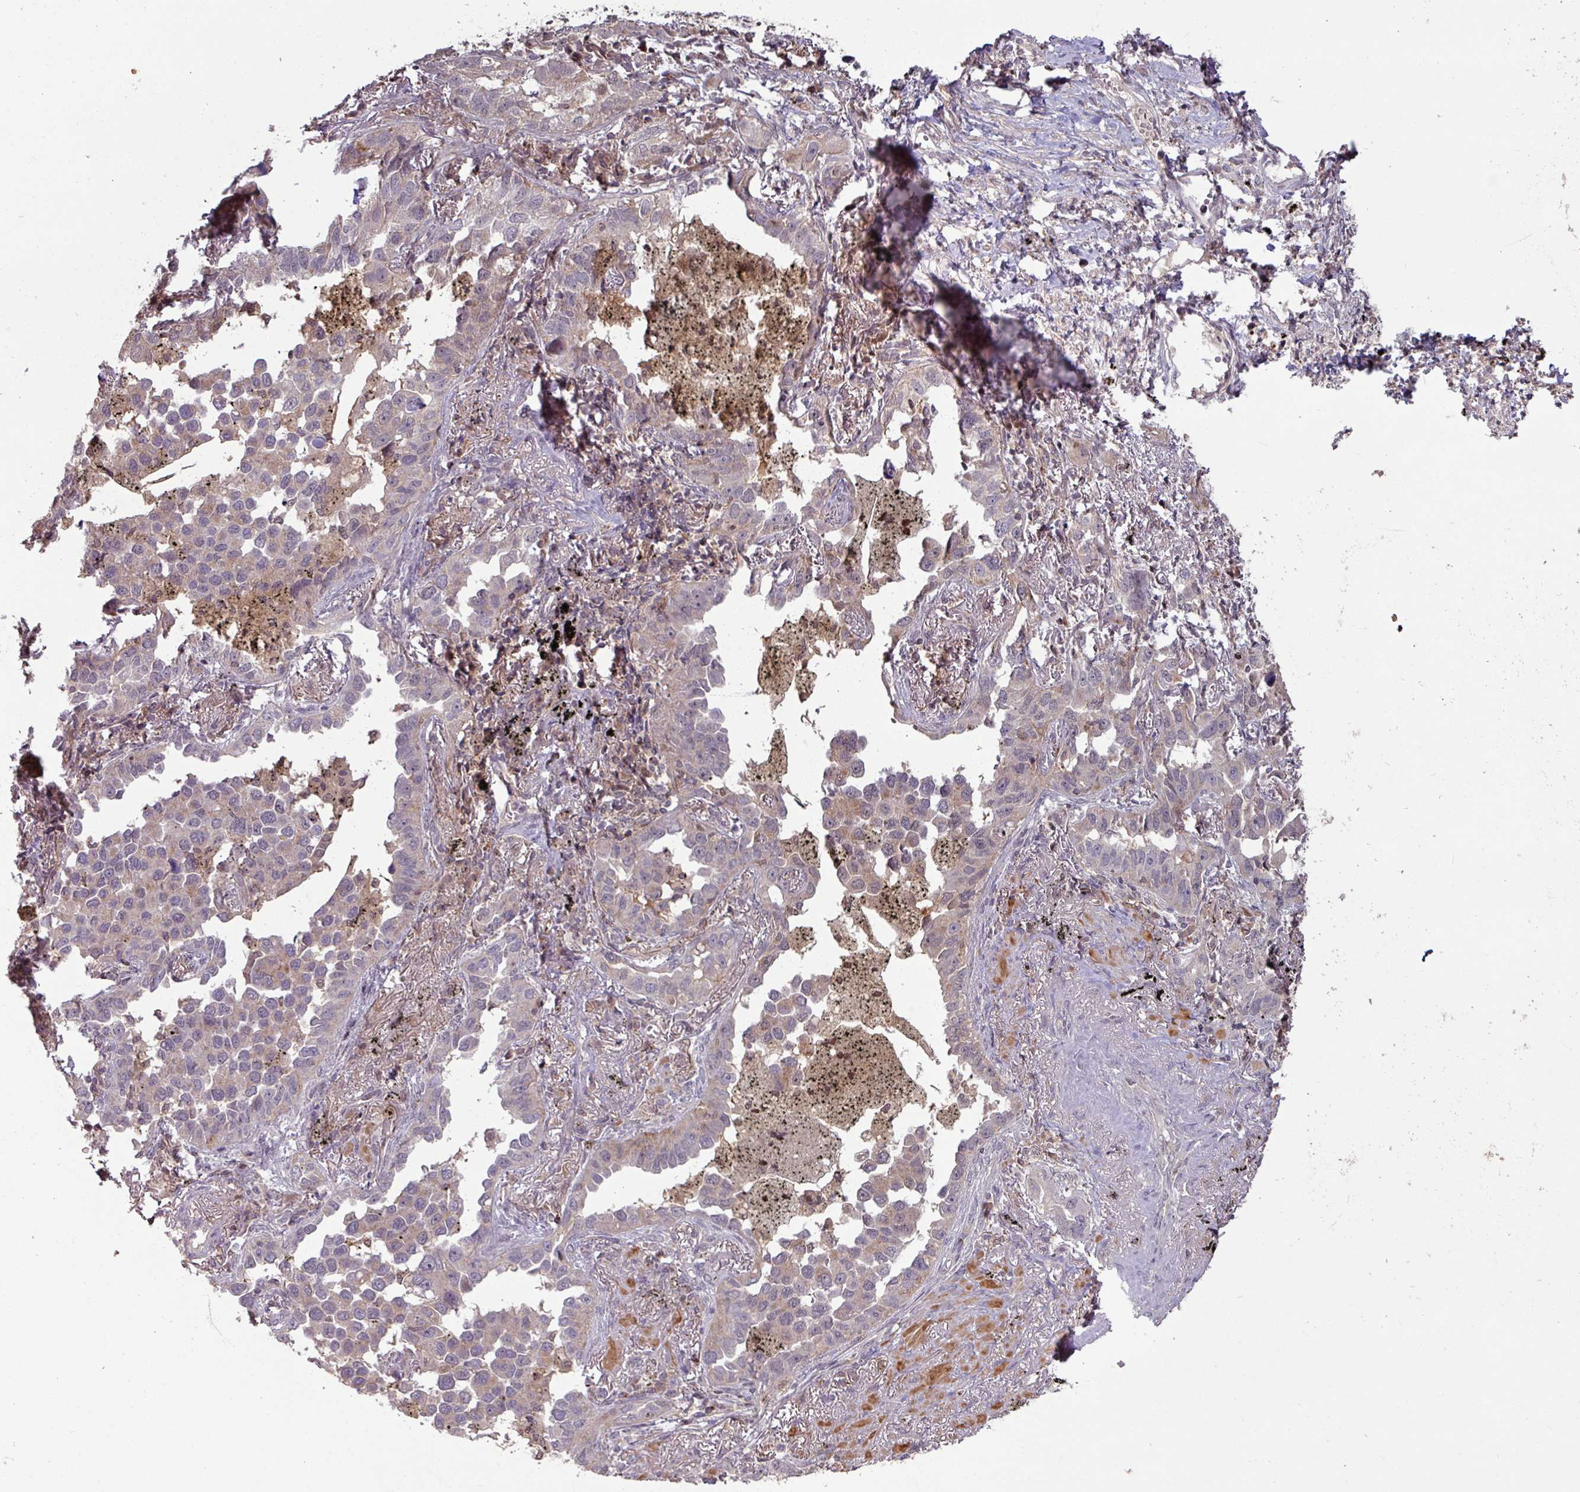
{"staining": {"intensity": "negative", "quantity": "none", "location": "none"}, "tissue": "lung cancer", "cell_type": "Tumor cells", "image_type": "cancer", "snomed": [{"axis": "morphology", "description": "Adenocarcinoma, NOS"}, {"axis": "topography", "description": "Lung"}], "caption": "DAB immunohistochemical staining of lung cancer reveals no significant staining in tumor cells. The staining was performed using DAB to visualize the protein expression in brown, while the nuclei were stained in blue with hematoxylin (Magnification: 20x).", "gene": "OR6B1", "patient": {"sex": "male", "age": 67}}